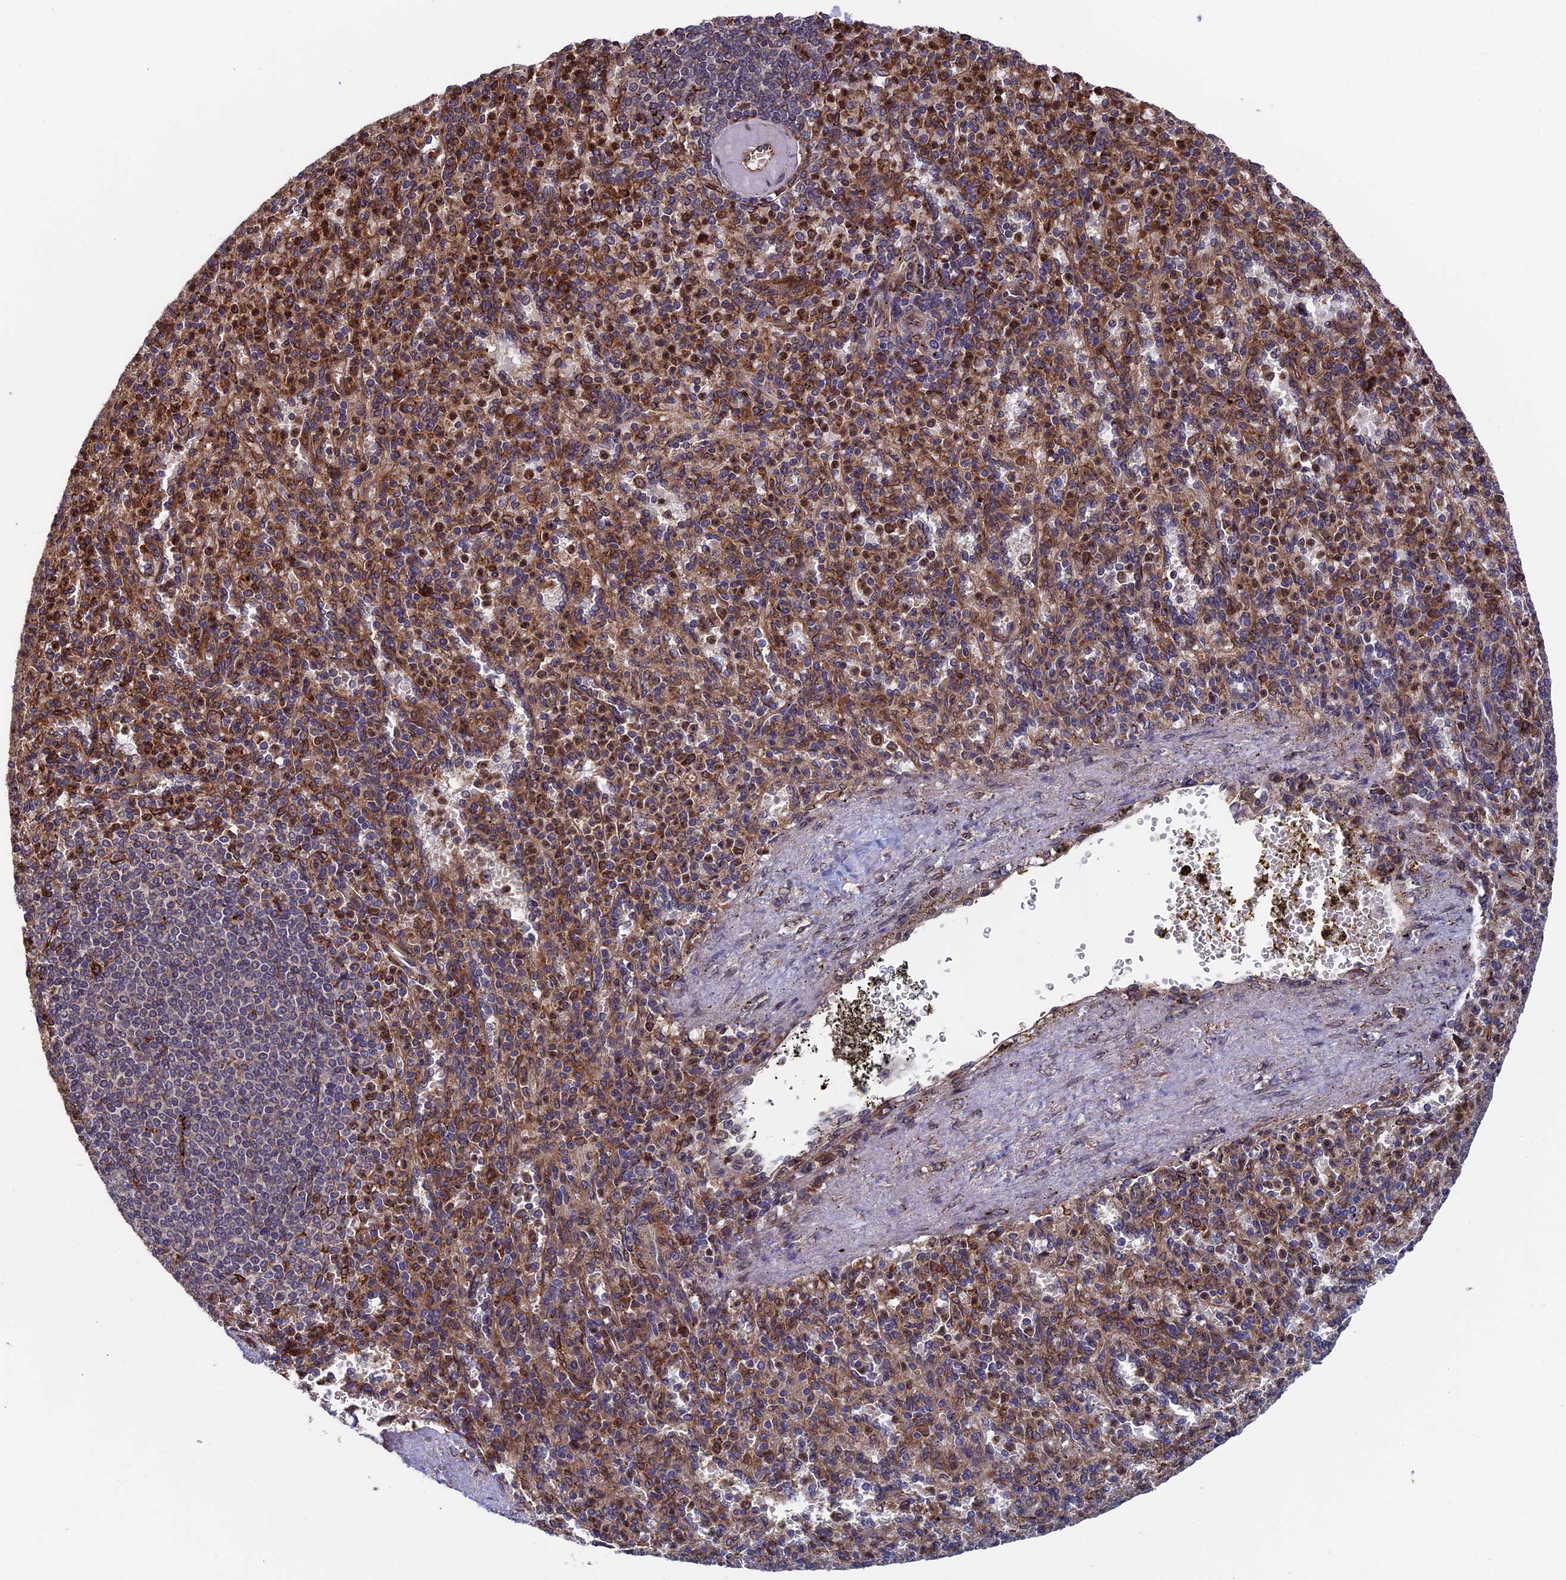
{"staining": {"intensity": "moderate", "quantity": ">75%", "location": "cytoplasmic/membranous"}, "tissue": "spleen", "cell_type": "Cells in red pulp", "image_type": "normal", "snomed": [{"axis": "morphology", "description": "Normal tissue, NOS"}, {"axis": "topography", "description": "Spleen"}], "caption": "Immunohistochemistry (IHC) (DAB (3,3'-diaminobenzidine)) staining of benign human spleen displays moderate cytoplasmic/membranous protein staining in approximately >75% of cells in red pulp.", "gene": "RPUSD1", "patient": {"sex": "female", "age": 74}}